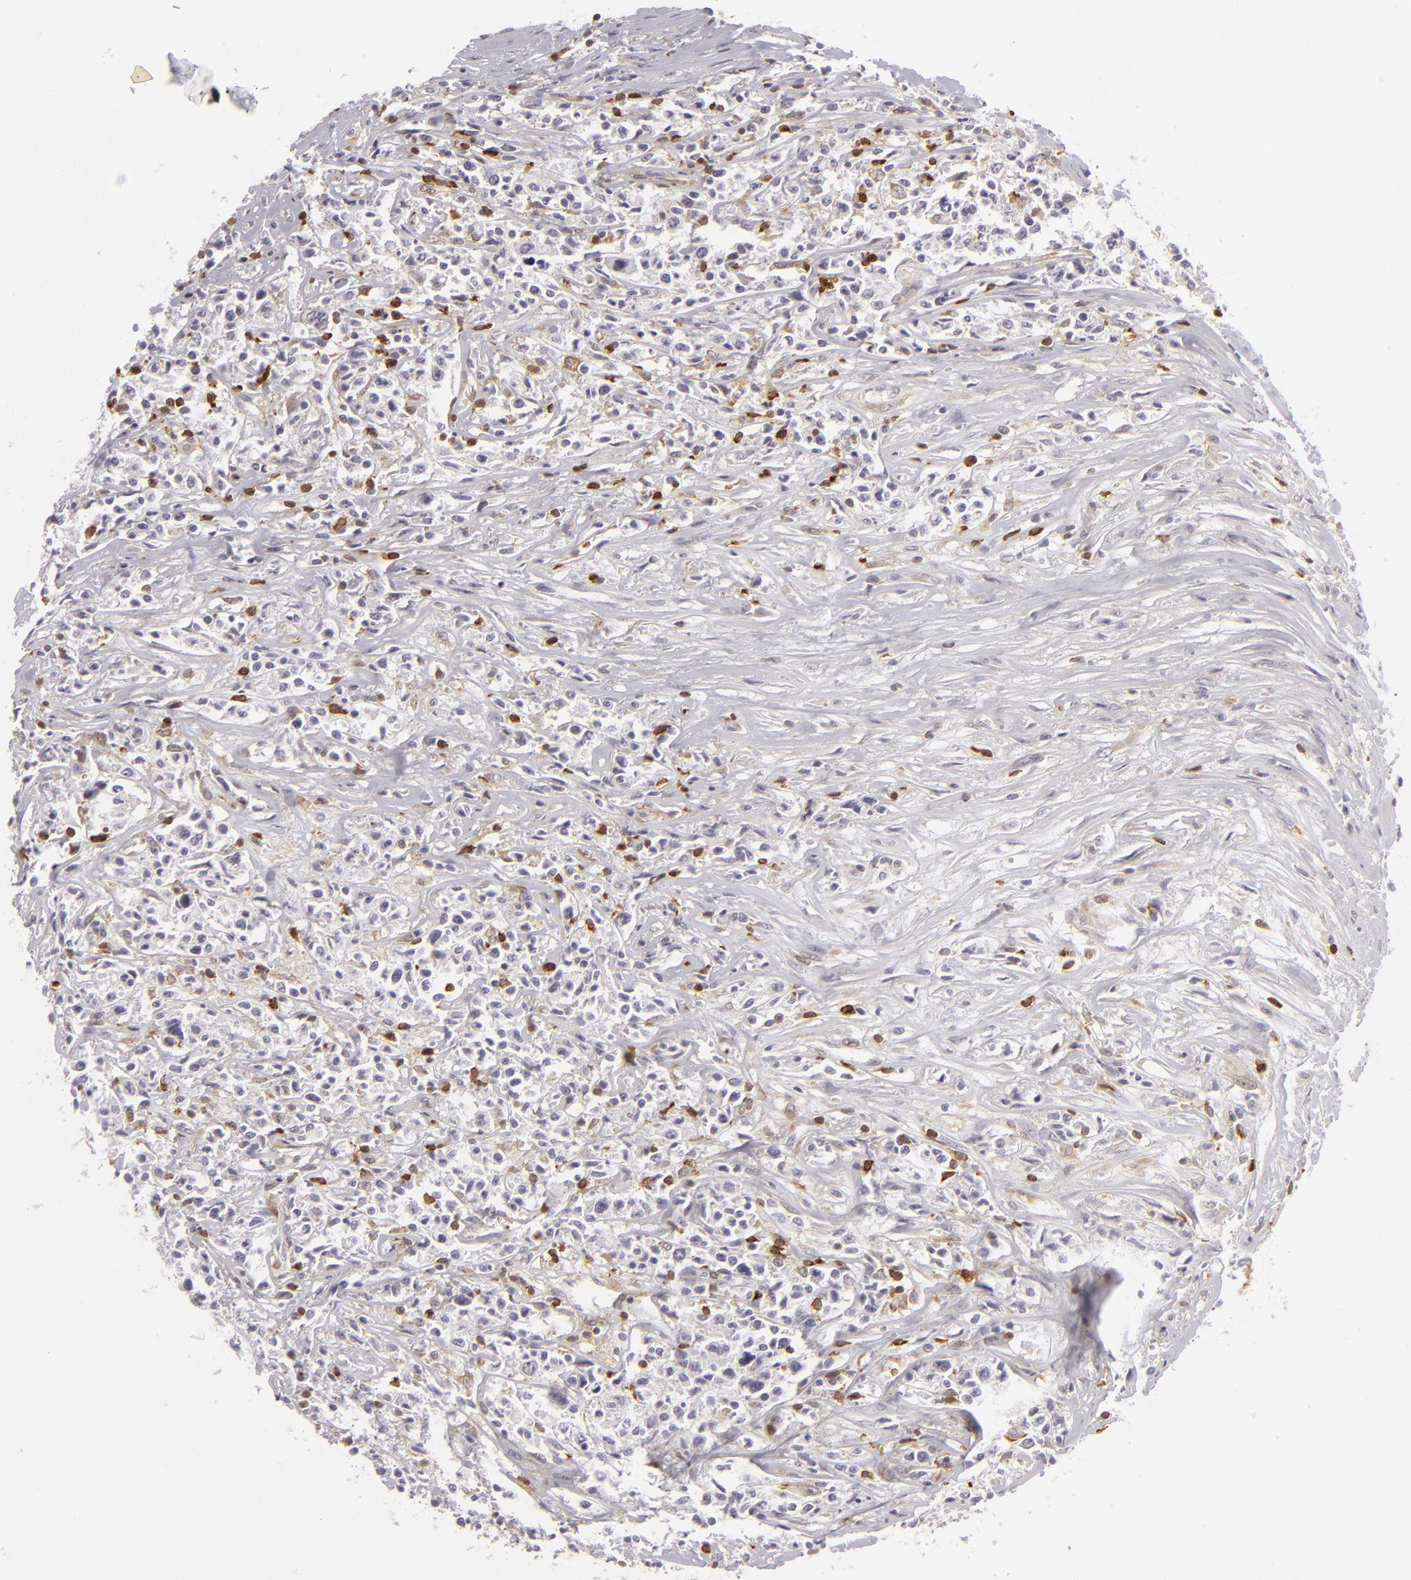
{"staining": {"intensity": "moderate", "quantity": "<25%", "location": "cytoplasmic/membranous"}, "tissue": "lymphoma", "cell_type": "Tumor cells", "image_type": "cancer", "snomed": [{"axis": "morphology", "description": "Malignant lymphoma, non-Hodgkin's type, Low grade"}, {"axis": "topography", "description": "Small intestine"}], "caption": "Malignant lymphoma, non-Hodgkin's type (low-grade) was stained to show a protein in brown. There is low levels of moderate cytoplasmic/membranous positivity in approximately <25% of tumor cells.", "gene": "APOBEC3G", "patient": {"sex": "female", "age": 59}}